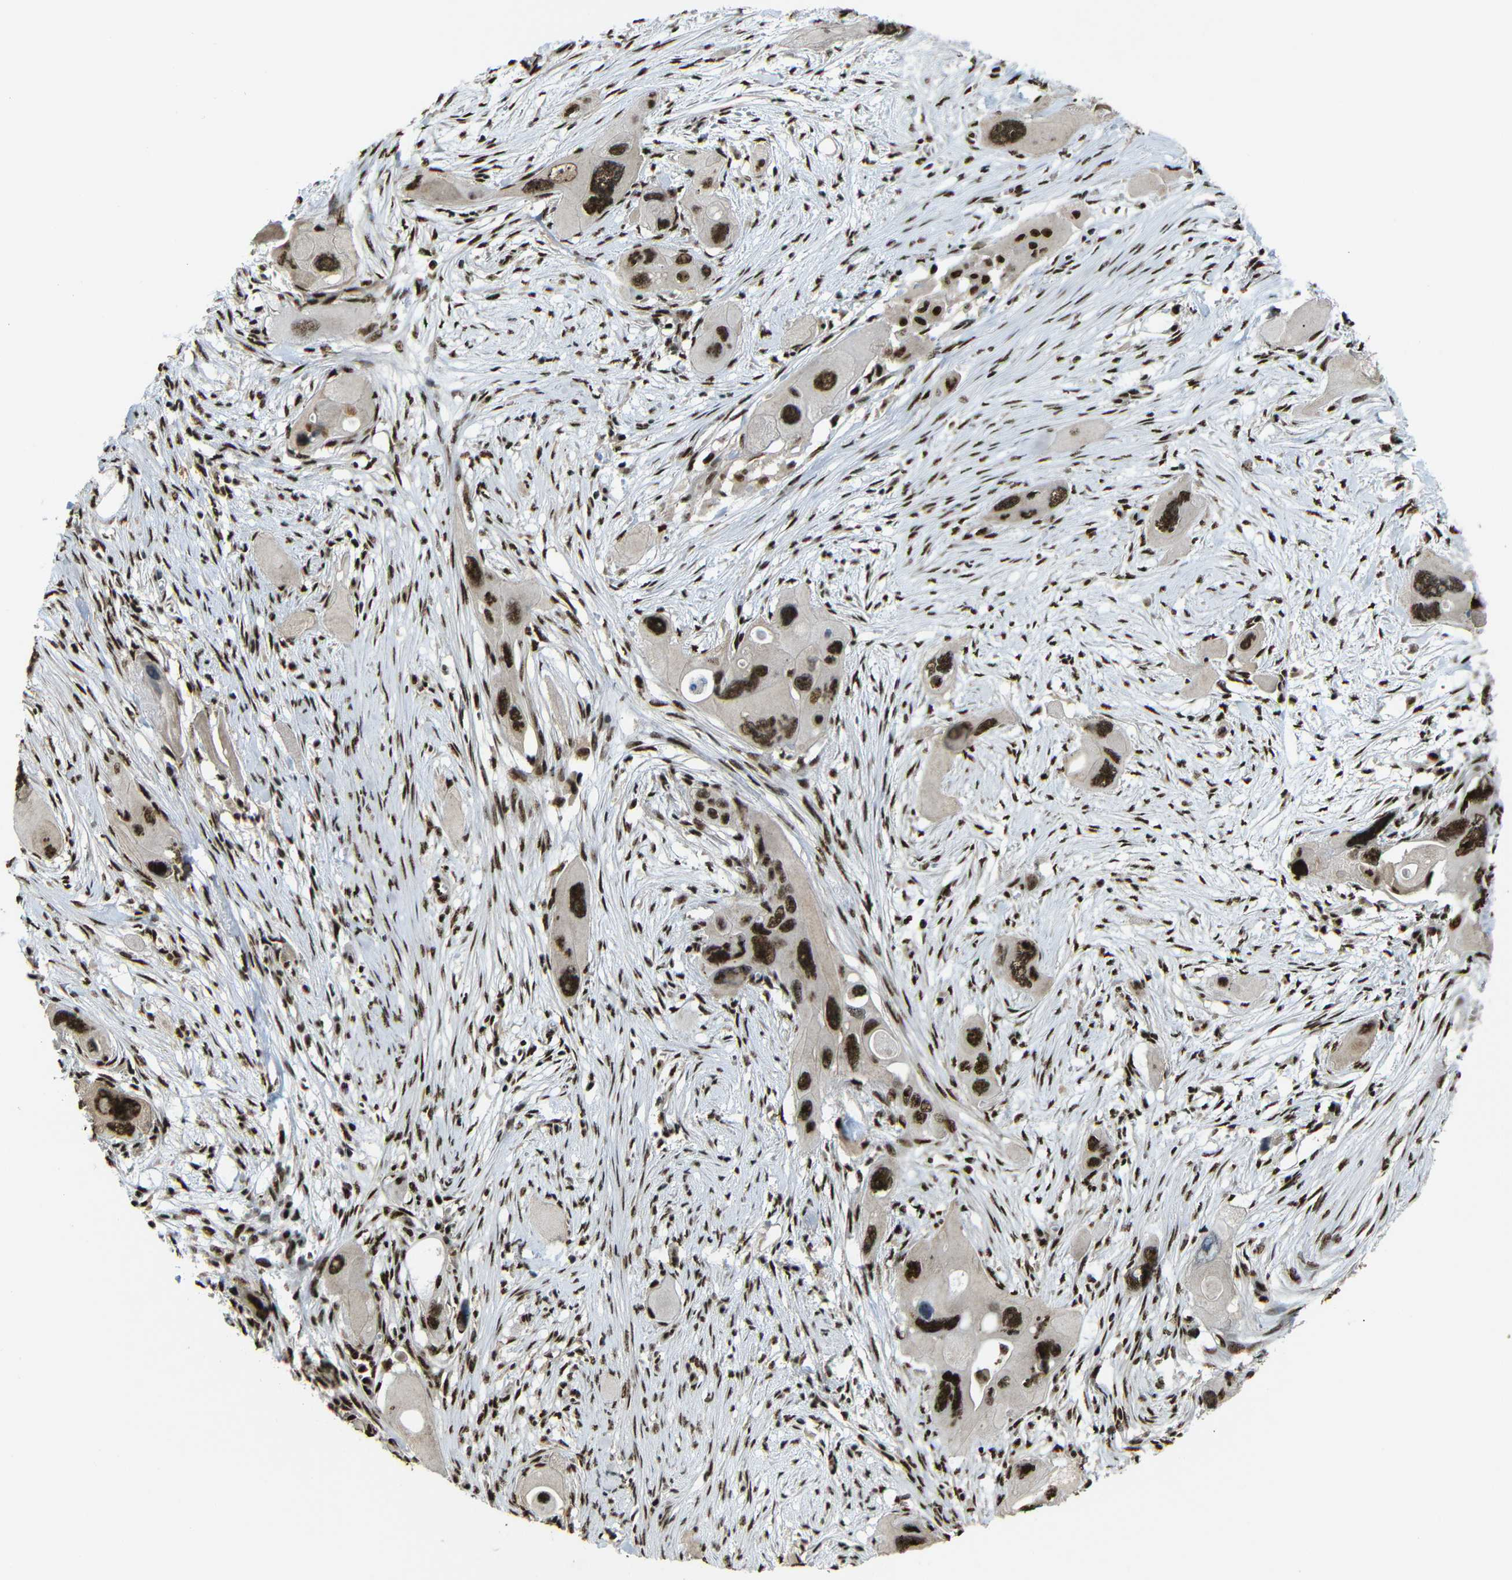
{"staining": {"intensity": "strong", "quantity": ">75%", "location": "cytoplasmic/membranous,nuclear"}, "tissue": "pancreatic cancer", "cell_type": "Tumor cells", "image_type": "cancer", "snomed": [{"axis": "morphology", "description": "Adenocarcinoma, NOS"}, {"axis": "topography", "description": "Pancreas"}], "caption": "This is a micrograph of immunohistochemistry (IHC) staining of adenocarcinoma (pancreatic), which shows strong staining in the cytoplasmic/membranous and nuclear of tumor cells.", "gene": "TCF7L2", "patient": {"sex": "male", "age": 73}}